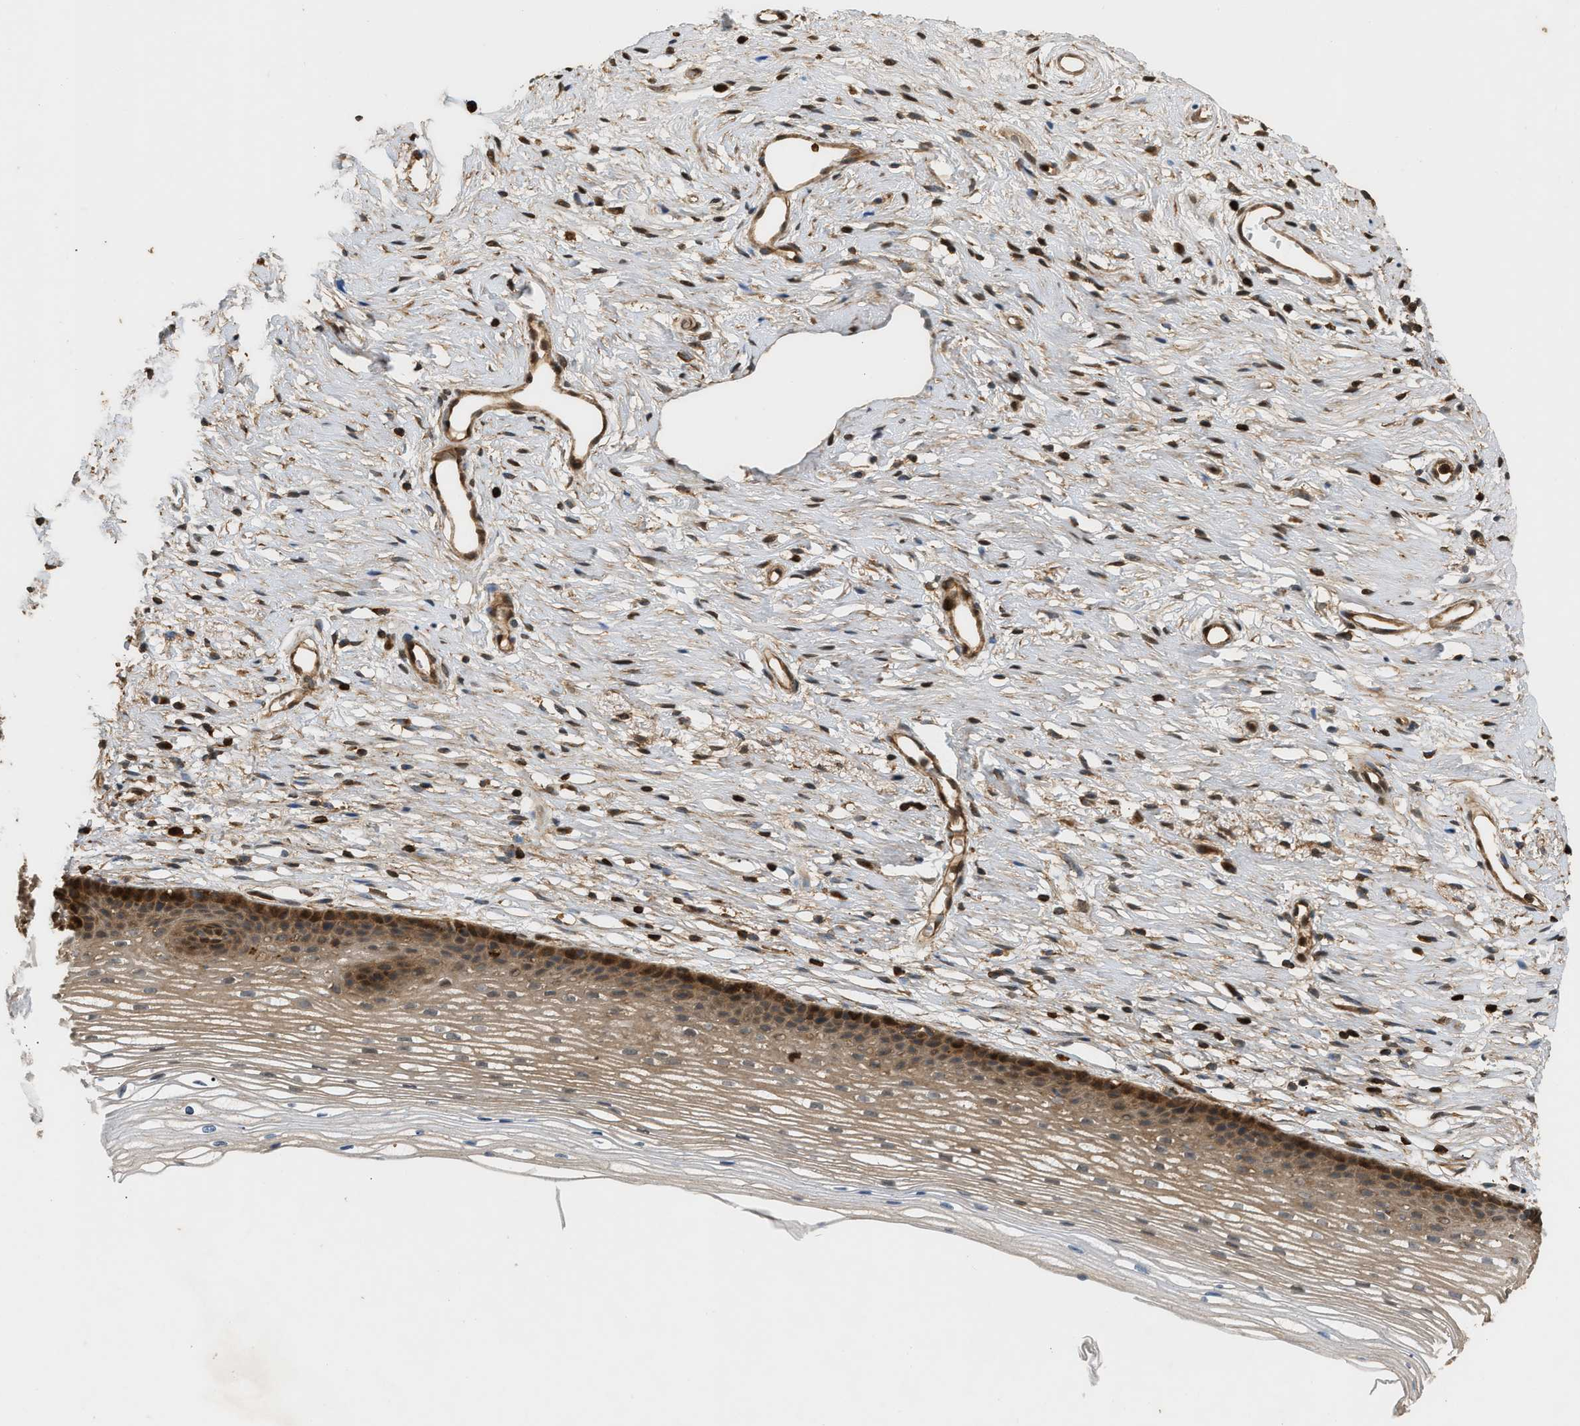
{"staining": {"intensity": "strong", "quantity": ">75%", "location": "cytoplasmic/membranous"}, "tissue": "cervix", "cell_type": "Glandular cells", "image_type": "normal", "snomed": [{"axis": "morphology", "description": "Normal tissue, NOS"}, {"axis": "topography", "description": "Cervix"}], "caption": "Immunohistochemistry (IHC) photomicrograph of normal cervix: human cervix stained using immunohistochemistry exhibits high levels of strong protein expression localized specifically in the cytoplasmic/membranous of glandular cells, appearing as a cytoplasmic/membranous brown color.", "gene": "ENSG00000282218", "patient": {"sex": "female", "age": 77}}